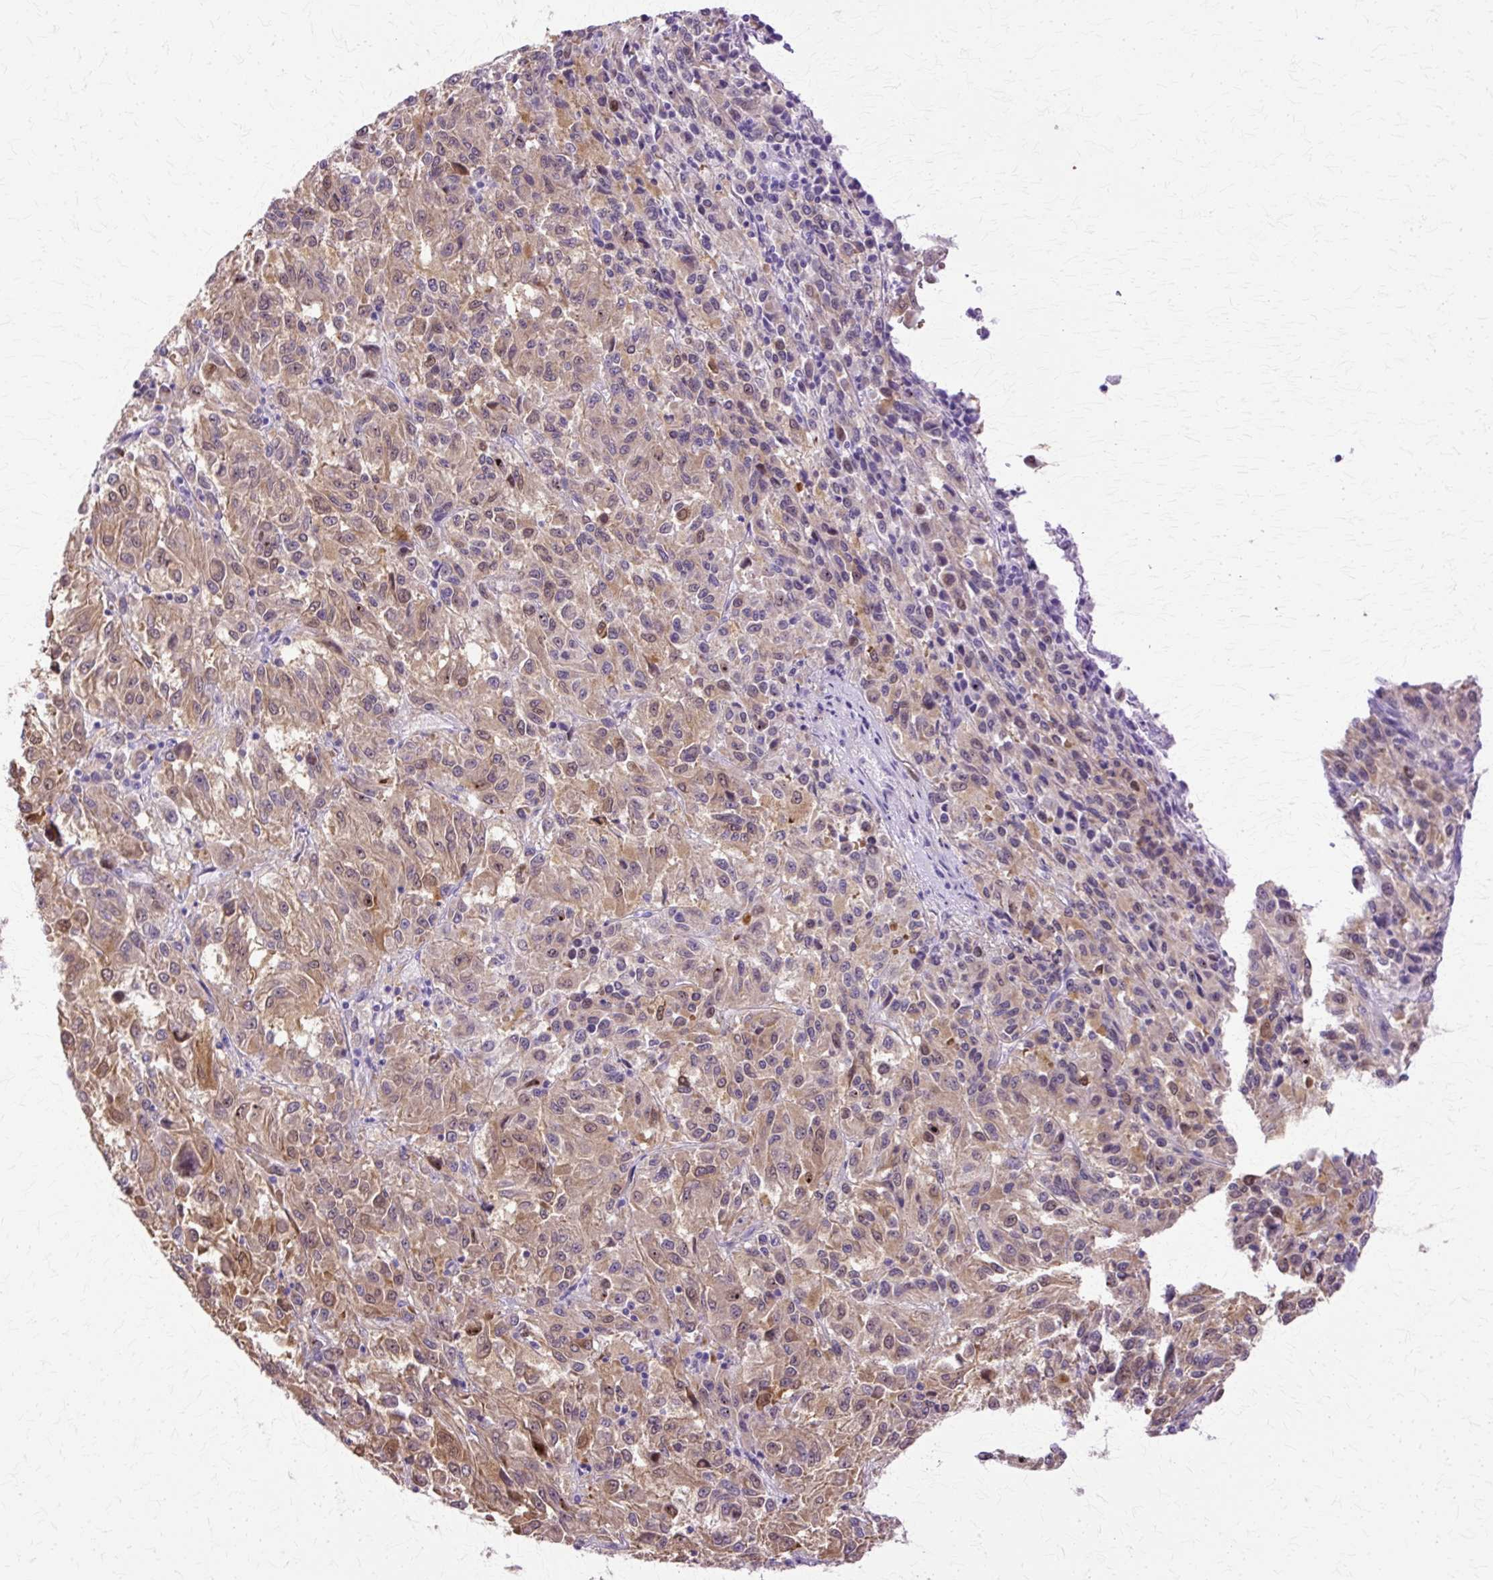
{"staining": {"intensity": "moderate", "quantity": ">75%", "location": "cytoplasmic/membranous,nuclear"}, "tissue": "melanoma", "cell_type": "Tumor cells", "image_type": "cancer", "snomed": [{"axis": "morphology", "description": "Malignant melanoma, Metastatic site"}, {"axis": "topography", "description": "Lung"}], "caption": "High-magnification brightfield microscopy of malignant melanoma (metastatic site) stained with DAB (brown) and counterstained with hematoxylin (blue). tumor cells exhibit moderate cytoplasmic/membranous and nuclear positivity is identified in approximately>75% of cells. Using DAB (3,3'-diaminobenzidine) (brown) and hematoxylin (blue) stains, captured at high magnification using brightfield microscopy.", "gene": "HSPA8", "patient": {"sex": "male", "age": 64}}